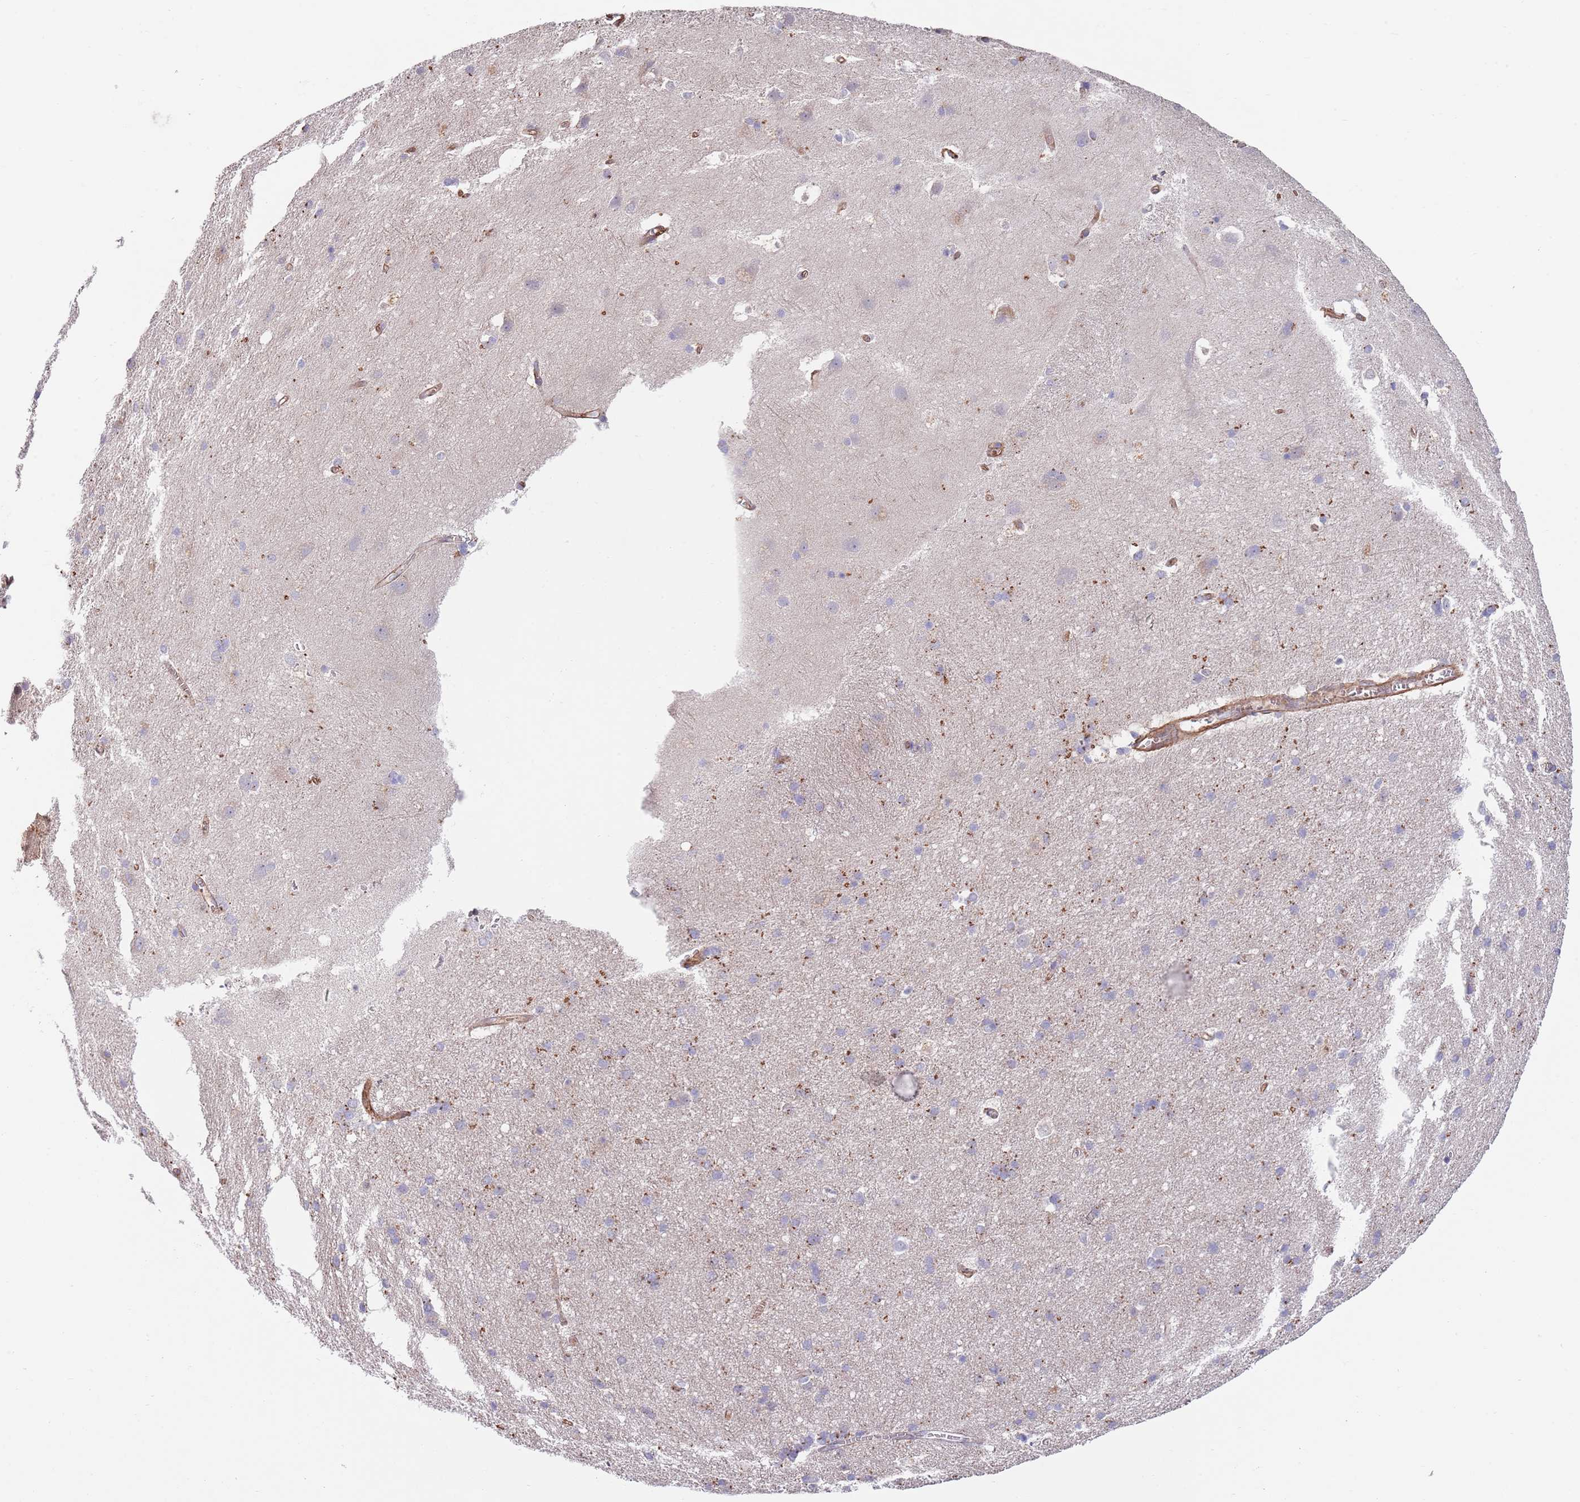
{"staining": {"intensity": "moderate", "quantity": "25%-75%", "location": "cytoplasmic/membranous"}, "tissue": "cerebral cortex", "cell_type": "Endothelial cells", "image_type": "normal", "snomed": [{"axis": "morphology", "description": "Normal tissue, NOS"}, {"axis": "topography", "description": "Cerebral cortex"}], "caption": "This is an image of immunohistochemistry (IHC) staining of benign cerebral cortex, which shows moderate expression in the cytoplasmic/membranous of endothelial cells.", "gene": "BPNT1", "patient": {"sex": "male", "age": 54}}